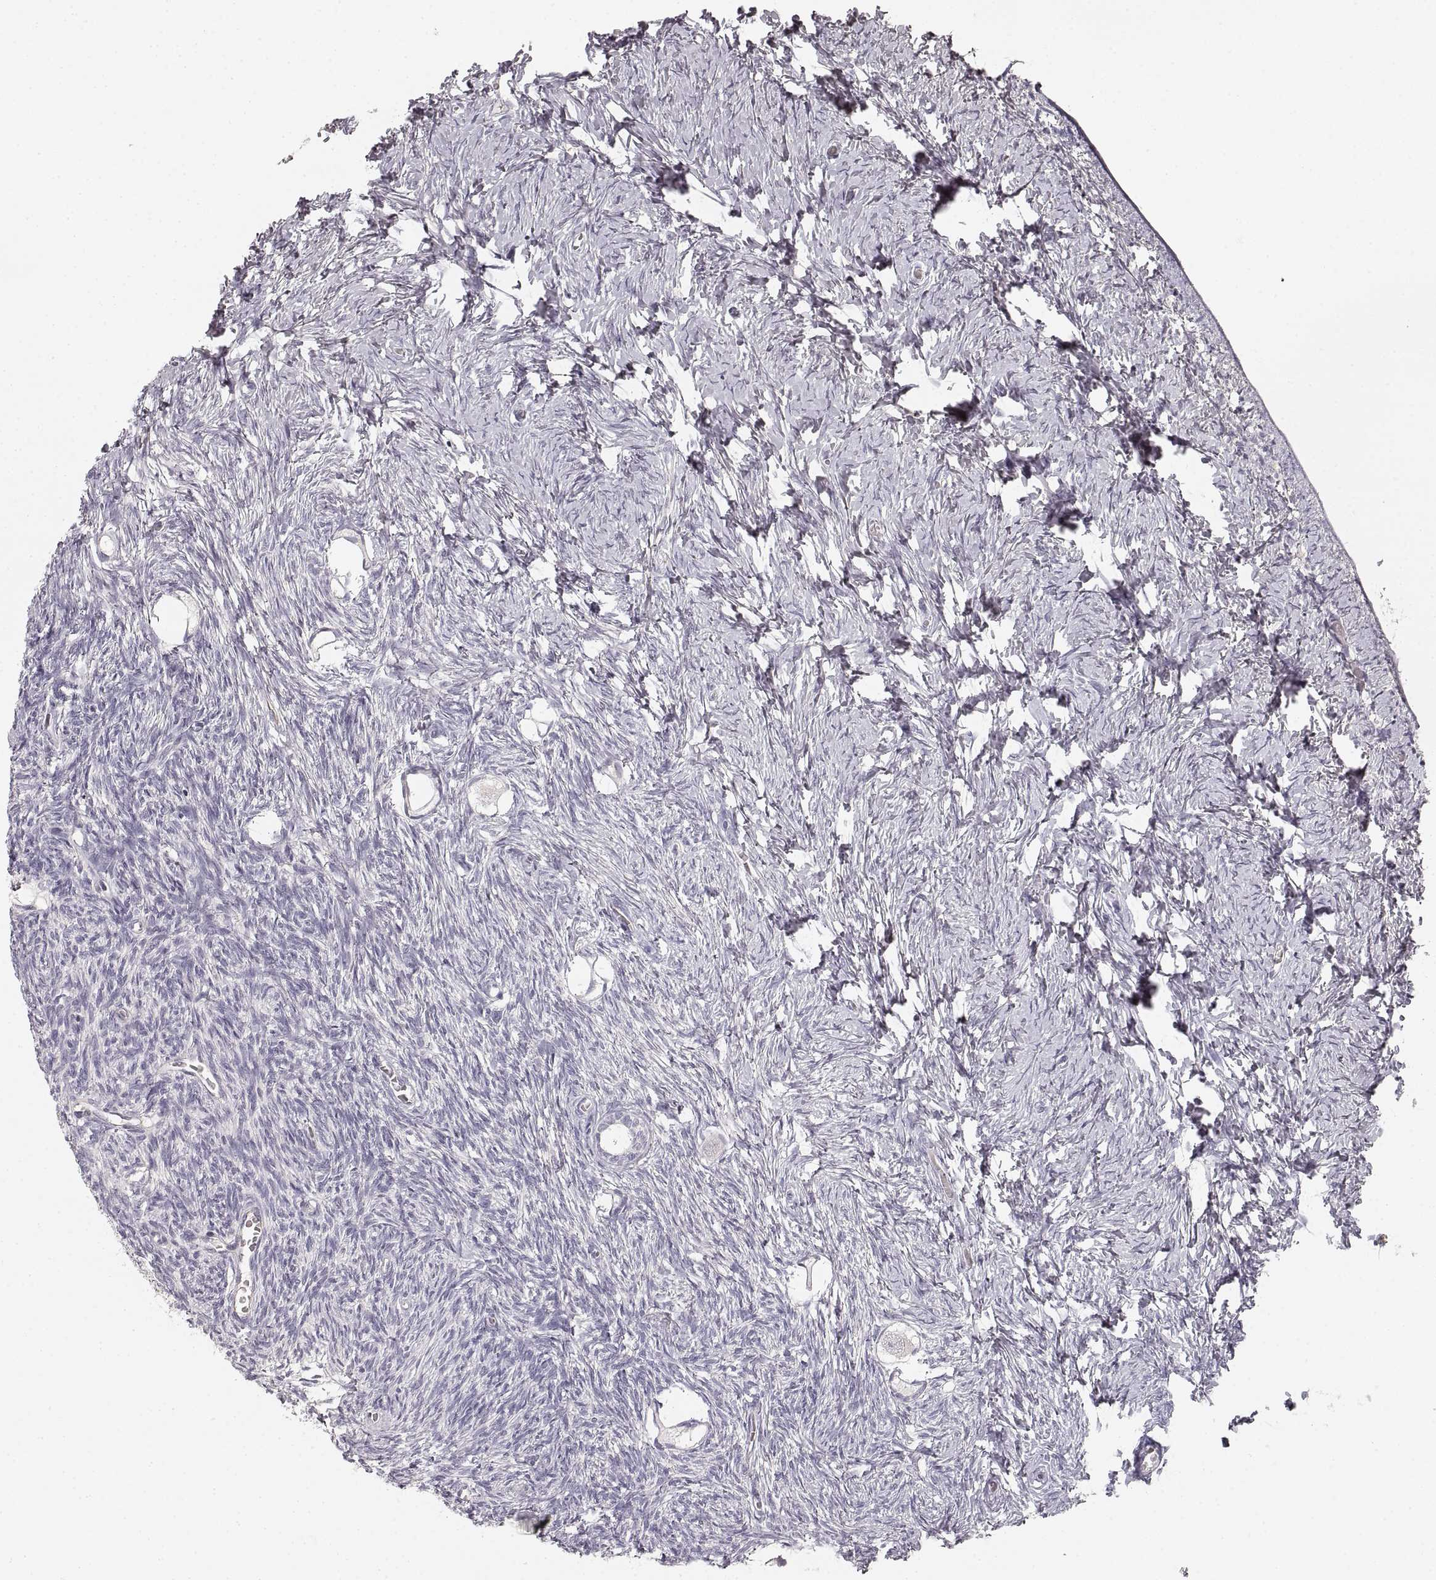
{"staining": {"intensity": "negative", "quantity": "none", "location": "none"}, "tissue": "ovary", "cell_type": "Follicle cells", "image_type": "normal", "snomed": [{"axis": "morphology", "description": "Normal tissue, NOS"}, {"axis": "topography", "description": "Ovary"}], "caption": "The photomicrograph reveals no significant expression in follicle cells of ovary.", "gene": "RUNDC3A", "patient": {"sex": "female", "age": 27}}